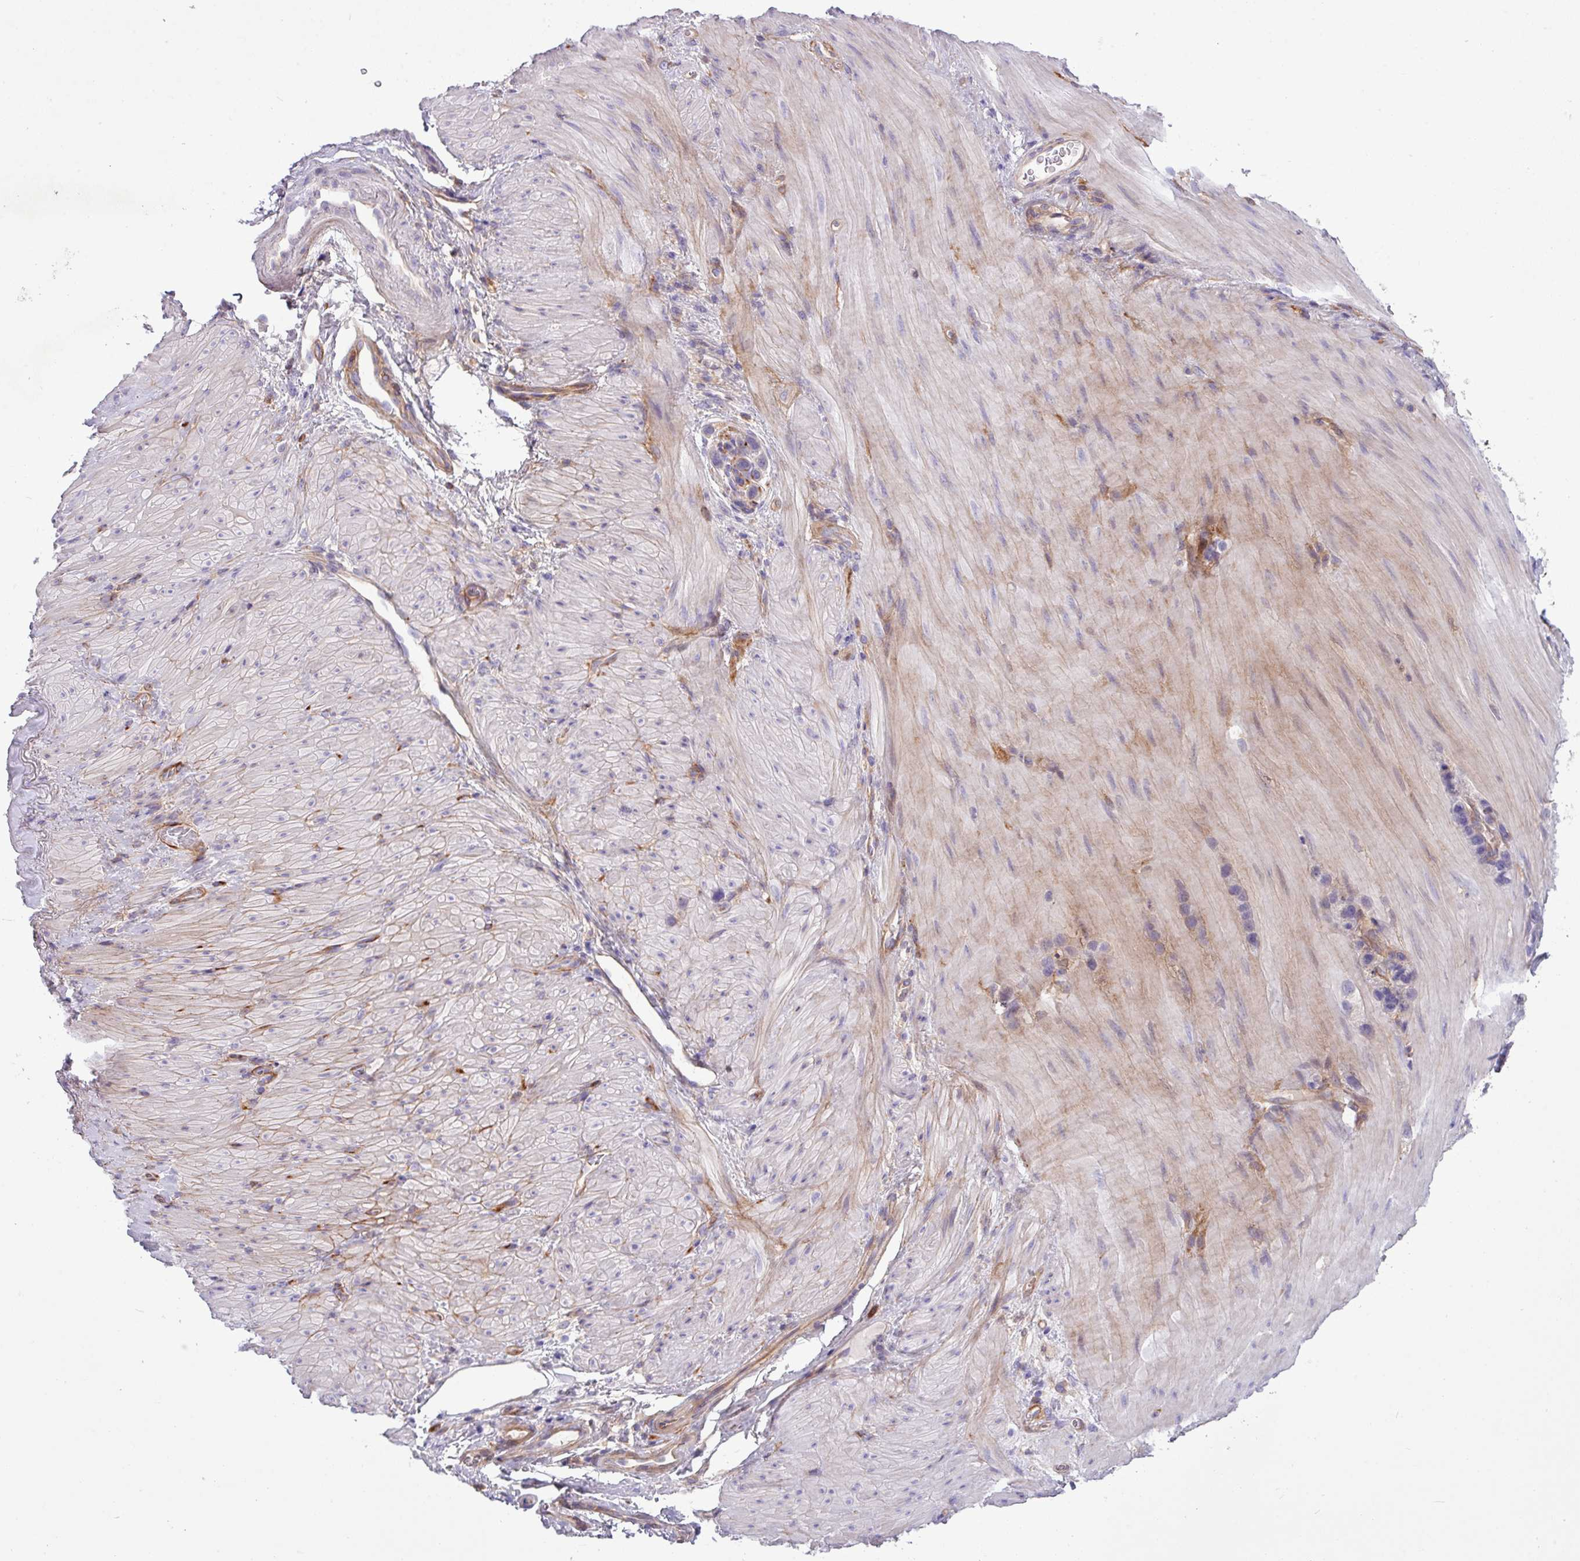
{"staining": {"intensity": "negative", "quantity": "none", "location": "none"}, "tissue": "stomach cancer", "cell_type": "Tumor cells", "image_type": "cancer", "snomed": [{"axis": "morphology", "description": "Adenocarcinoma, NOS"}, {"axis": "topography", "description": "Stomach"}], "caption": "A micrograph of stomach adenocarcinoma stained for a protein displays no brown staining in tumor cells.", "gene": "KIRREL3", "patient": {"sex": "female", "age": 65}}